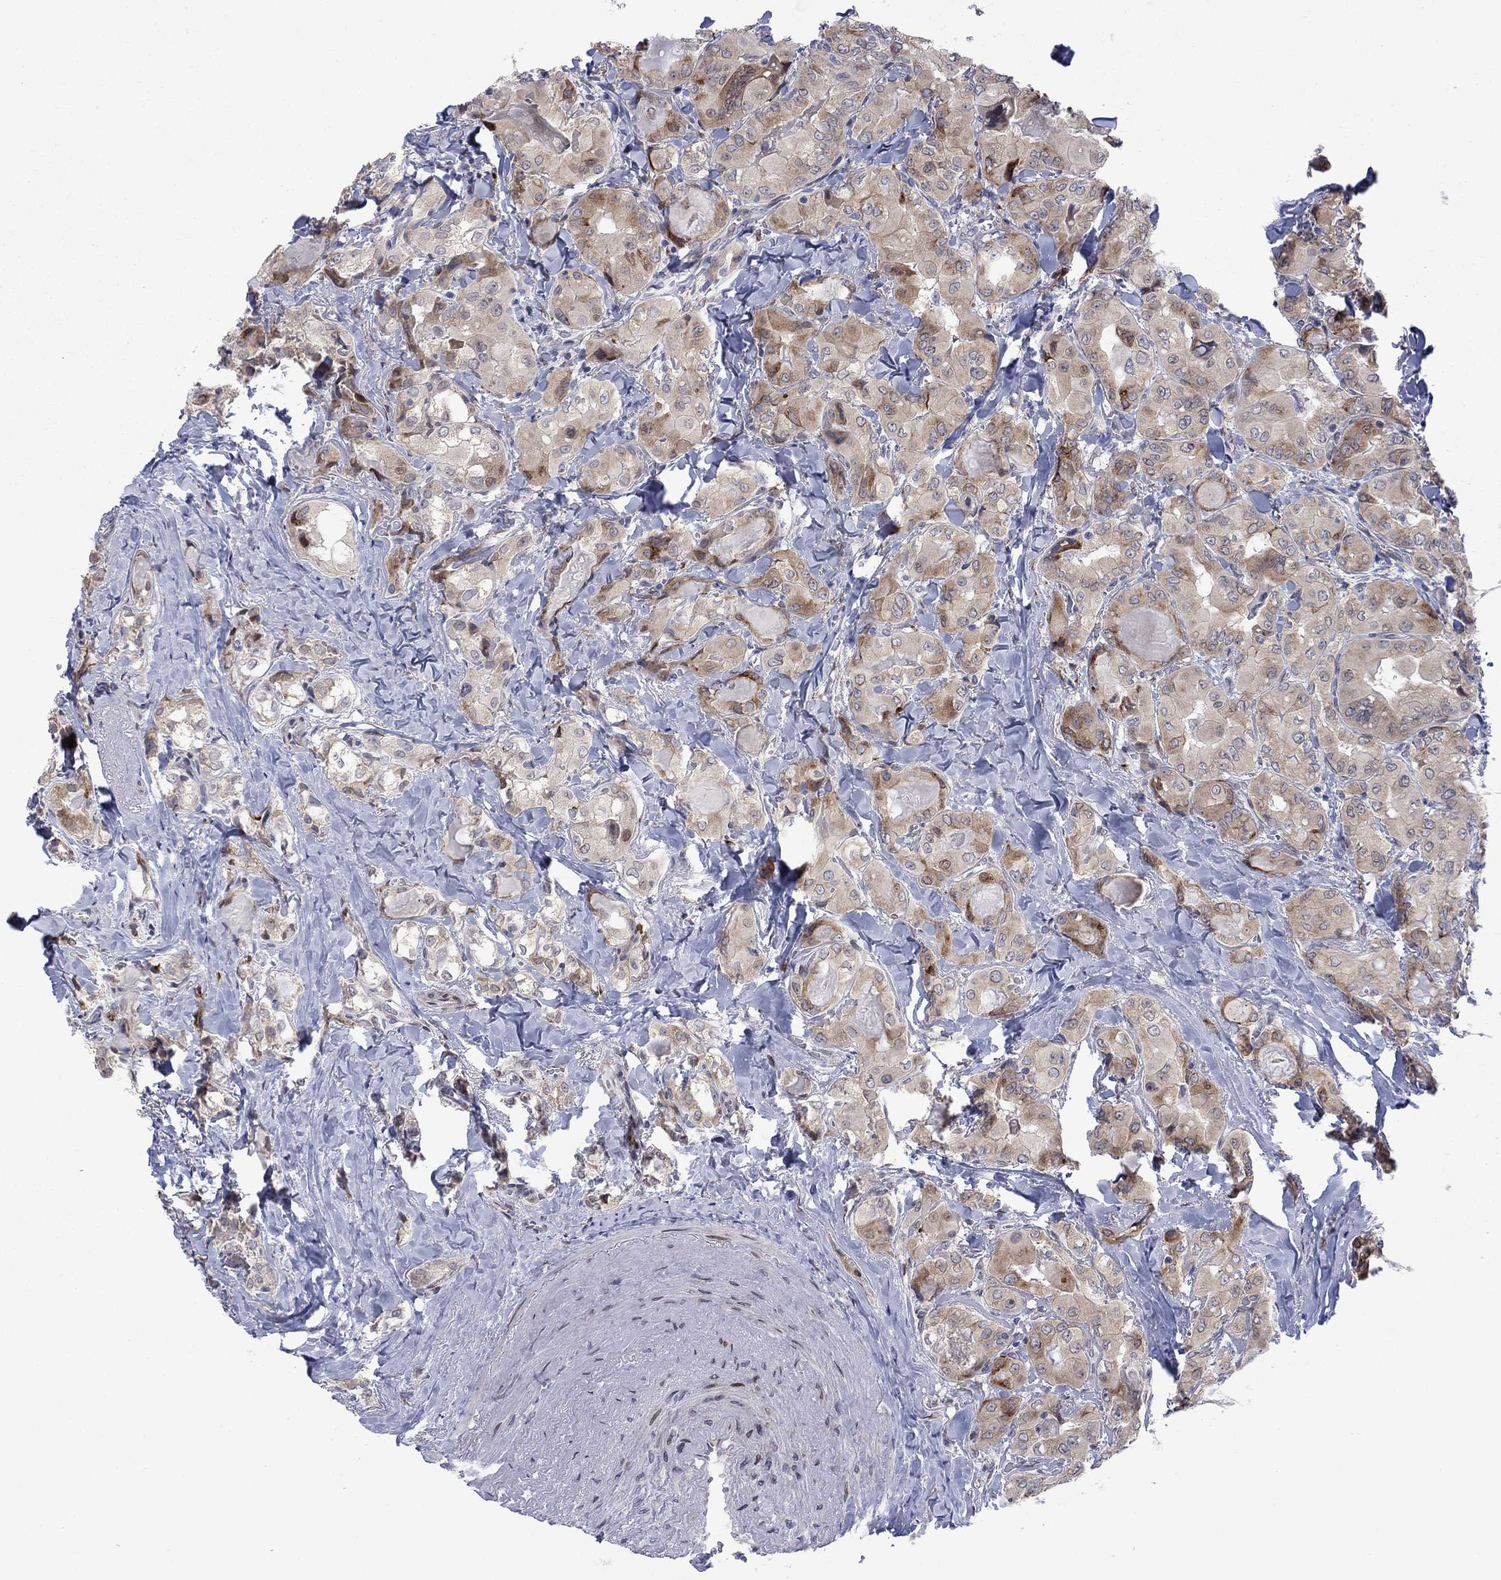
{"staining": {"intensity": "moderate", "quantity": "25%-75%", "location": "cytoplasmic/membranous"}, "tissue": "thyroid cancer", "cell_type": "Tumor cells", "image_type": "cancer", "snomed": [{"axis": "morphology", "description": "Normal tissue, NOS"}, {"axis": "morphology", "description": "Papillary adenocarcinoma, NOS"}, {"axis": "topography", "description": "Thyroid gland"}], "caption": "IHC of human thyroid cancer demonstrates medium levels of moderate cytoplasmic/membranous positivity in about 25%-75% of tumor cells.", "gene": "TTC21B", "patient": {"sex": "female", "age": 66}}